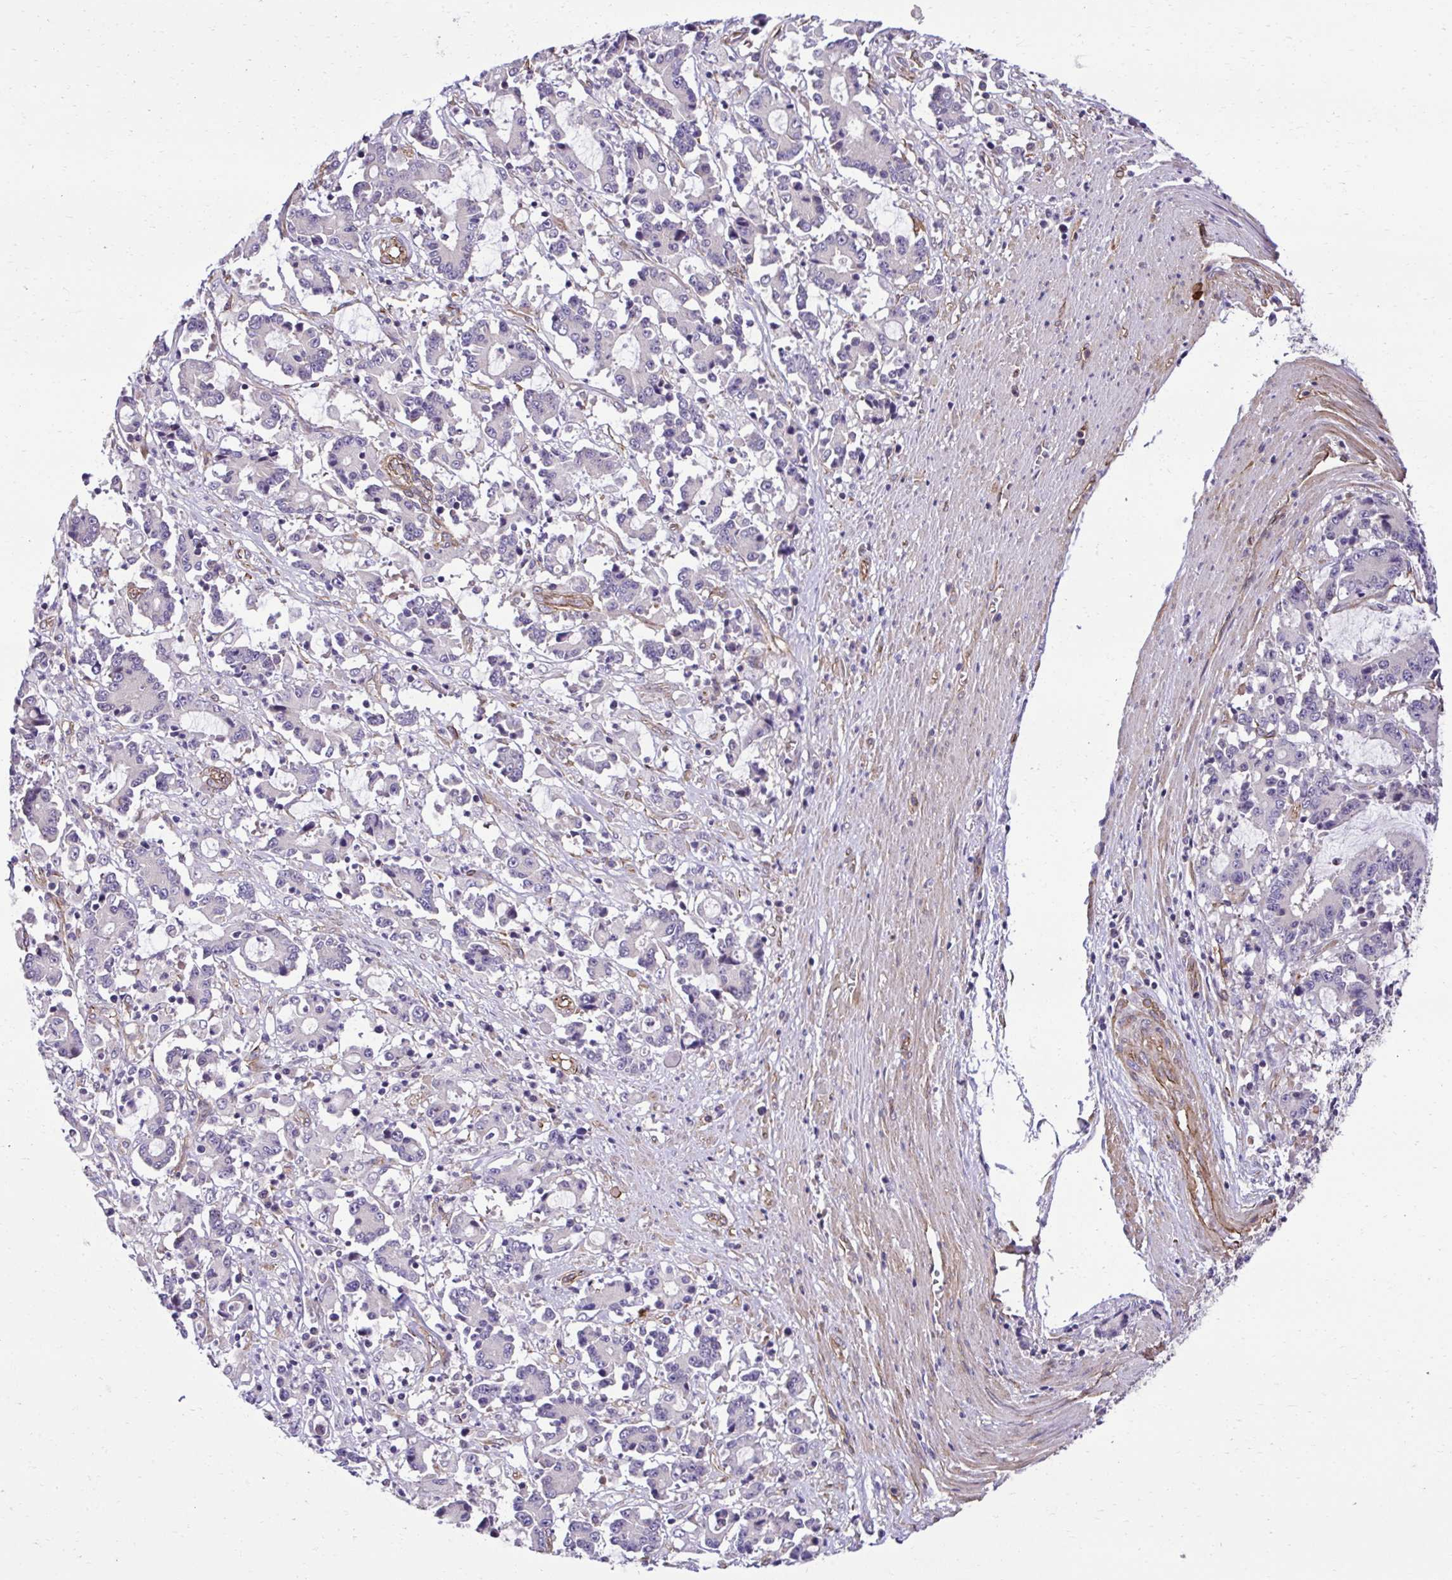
{"staining": {"intensity": "negative", "quantity": "none", "location": "none"}, "tissue": "stomach cancer", "cell_type": "Tumor cells", "image_type": "cancer", "snomed": [{"axis": "morphology", "description": "Adenocarcinoma, NOS"}, {"axis": "topography", "description": "Stomach, upper"}], "caption": "Tumor cells show no significant positivity in stomach cancer.", "gene": "TRIM52", "patient": {"sex": "male", "age": 68}}